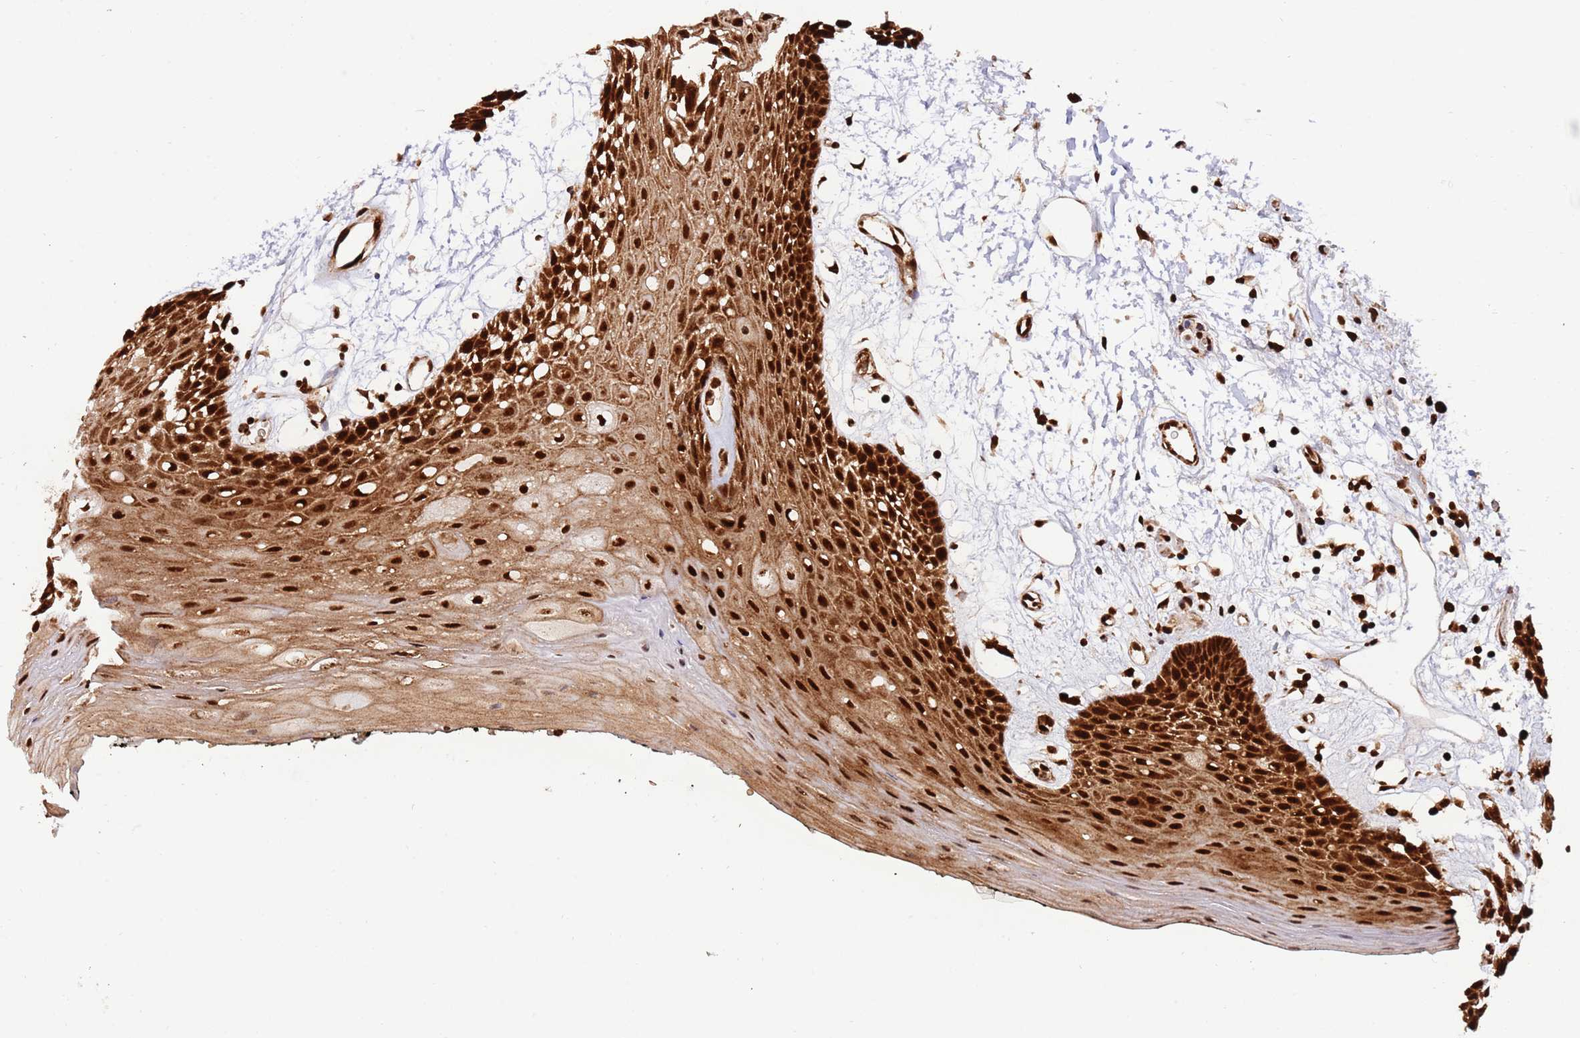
{"staining": {"intensity": "strong", "quantity": ">75%", "location": "cytoplasmic/membranous,nuclear"}, "tissue": "oral mucosa", "cell_type": "Squamous epithelial cells", "image_type": "normal", "snomed": [{"axis": "morphology", "description": "Normal tissue, NOS"}, {"axis": "topography", "description": "Oral tissue"}, {"axis": "topography", "description": "Tounge, NOS"}], "caption": "Protein staining of benign oral mucosa demonstrates strong cytoplasmic/membranous,nuclear expression in about >75% of squamous epithelial cells. The staining was performed using DAB, with brown indicating positive protein expression. Nuclei are stained blue with hematoxylin.", "gene": "RIF1", "patient": {"sex": "female", "age": 59}}